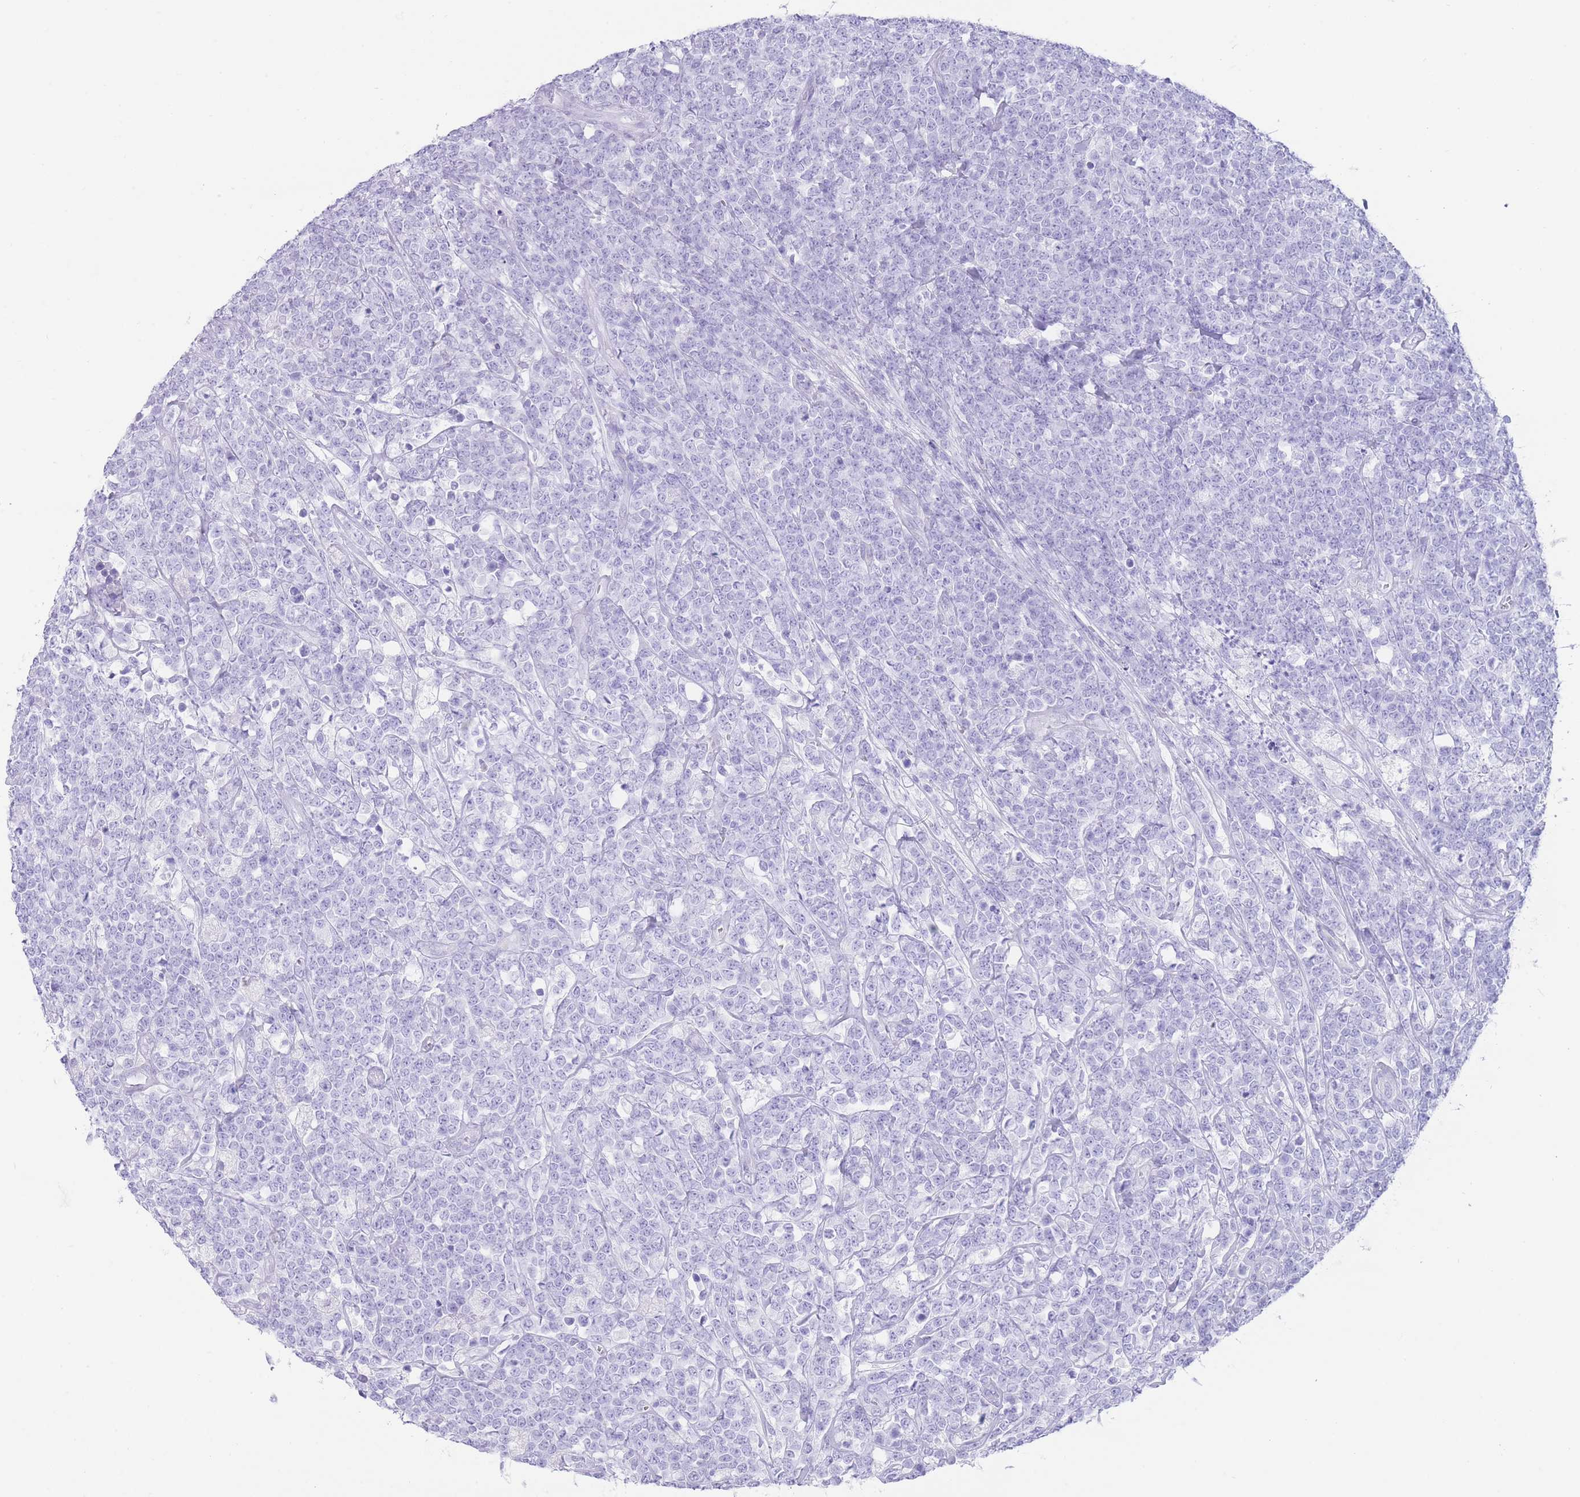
{"staining": {"intensity": "negative", "quantity": "none", "location": "none"}, "tissue": "lymphoma", "cell_type": "Tumor cells", "image_type": "cancer", "snomed": [{"axis": "morphology", "description": "Malignant lymphoma, non-Hodgkin's type, High grade"}, {"axis": "topography", "description": "Small intestine"}], "caption": "DAB (3,3'-diaminobenzidine) immunohistochemical staining of malignant lymphoma, non-Hodgkin's type (high-grade) reveals no significant staining in tumor cells.", "gene": "ELOA2", "patient": {"sex": "male", "age": 8}}